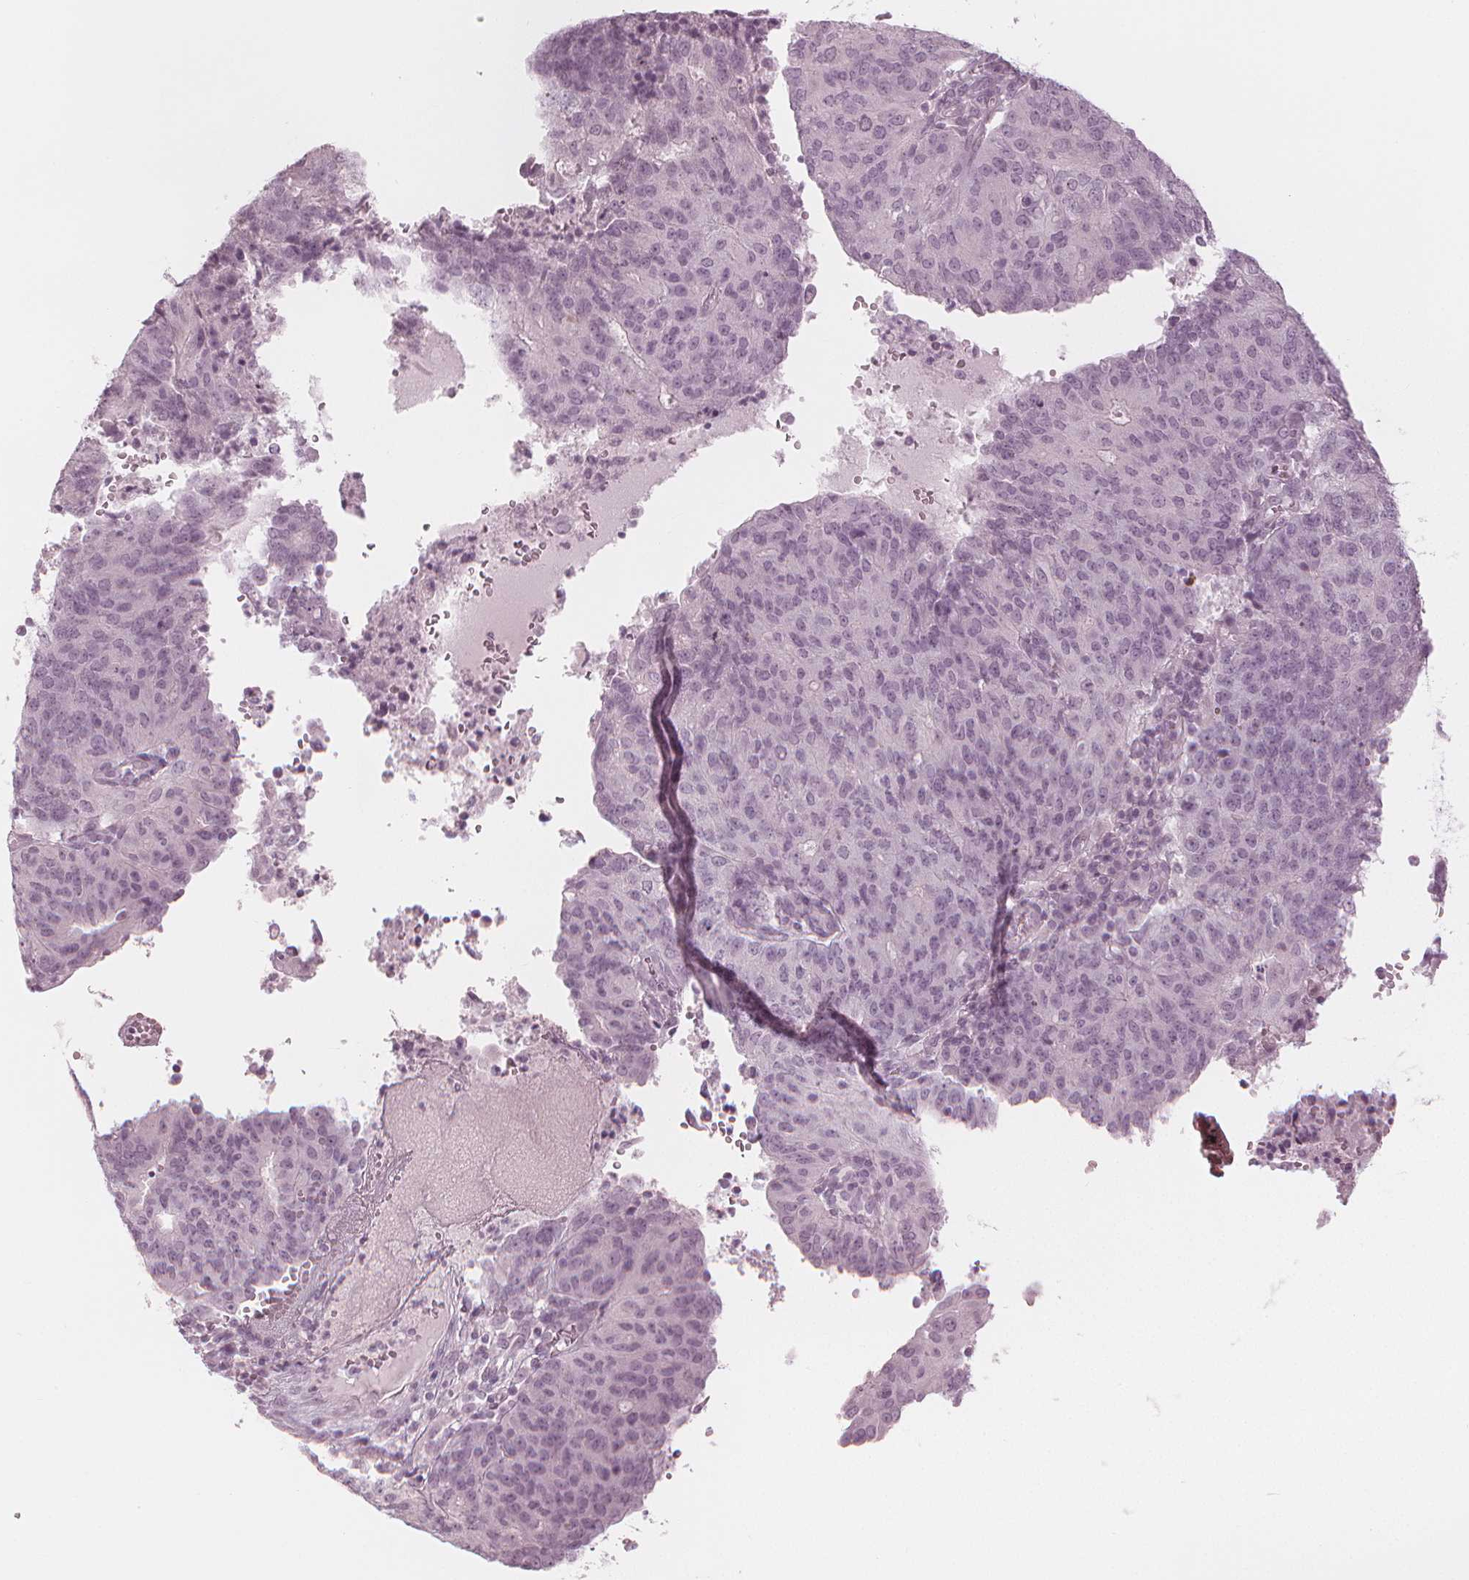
{"staining": {"intensity": "negative", "quantity": "none", "location": "none"}, "tissue": "endometrial cancer", "cell_type": "Tumor cells", "image_type": "cancer", "snomed": [{"axis": "morphology", "description": "Adenocarcinoma, NOS"}, {"axis": "topography", "description": "Endometrium"}], "caption": "Endometrial cancer was stained to show a protein in brown. There is no significant expression in tumor cells.", "gene": "PAEP", "patient": {"sex": "female", "age": 82}}